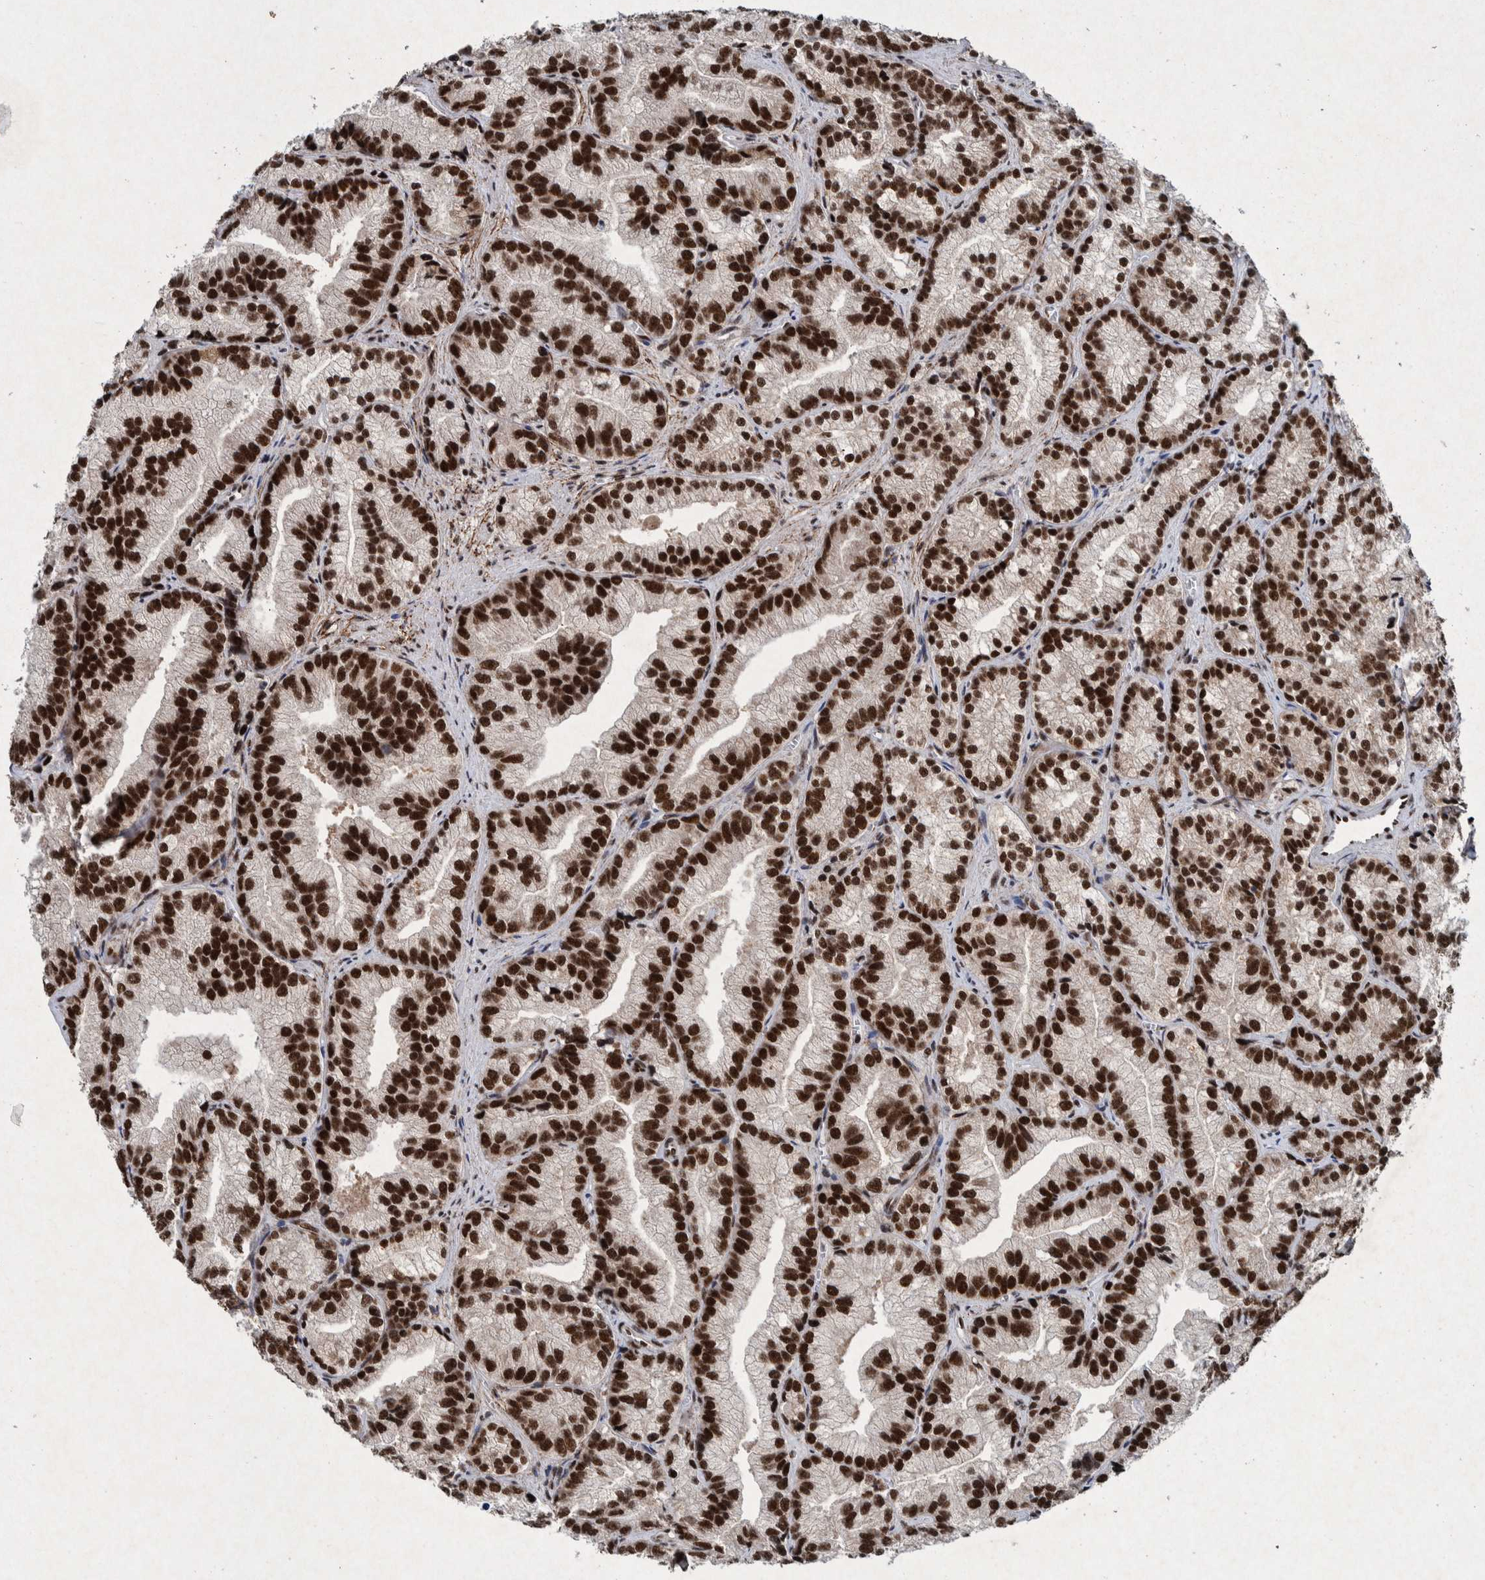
{"staining": {"intensity": "strong", "quantity": ">75%", "location": "nuclear"}, "tissue": "prostate cancer", "cell_type": "Tumor cells", "image_type": "cancer", "snomed": [{"axis": "morphology", "description": "Adenocarcinoma, Low grade"}, {"axis": "topography", "description": "Prostate"}], "caption": "This is an image of IHC staining of prostate cancer, which shows strong expression in the nuclear of tumor cells.", "gene": "TAF10", "patient": {"sex": "male", "age": 89}}